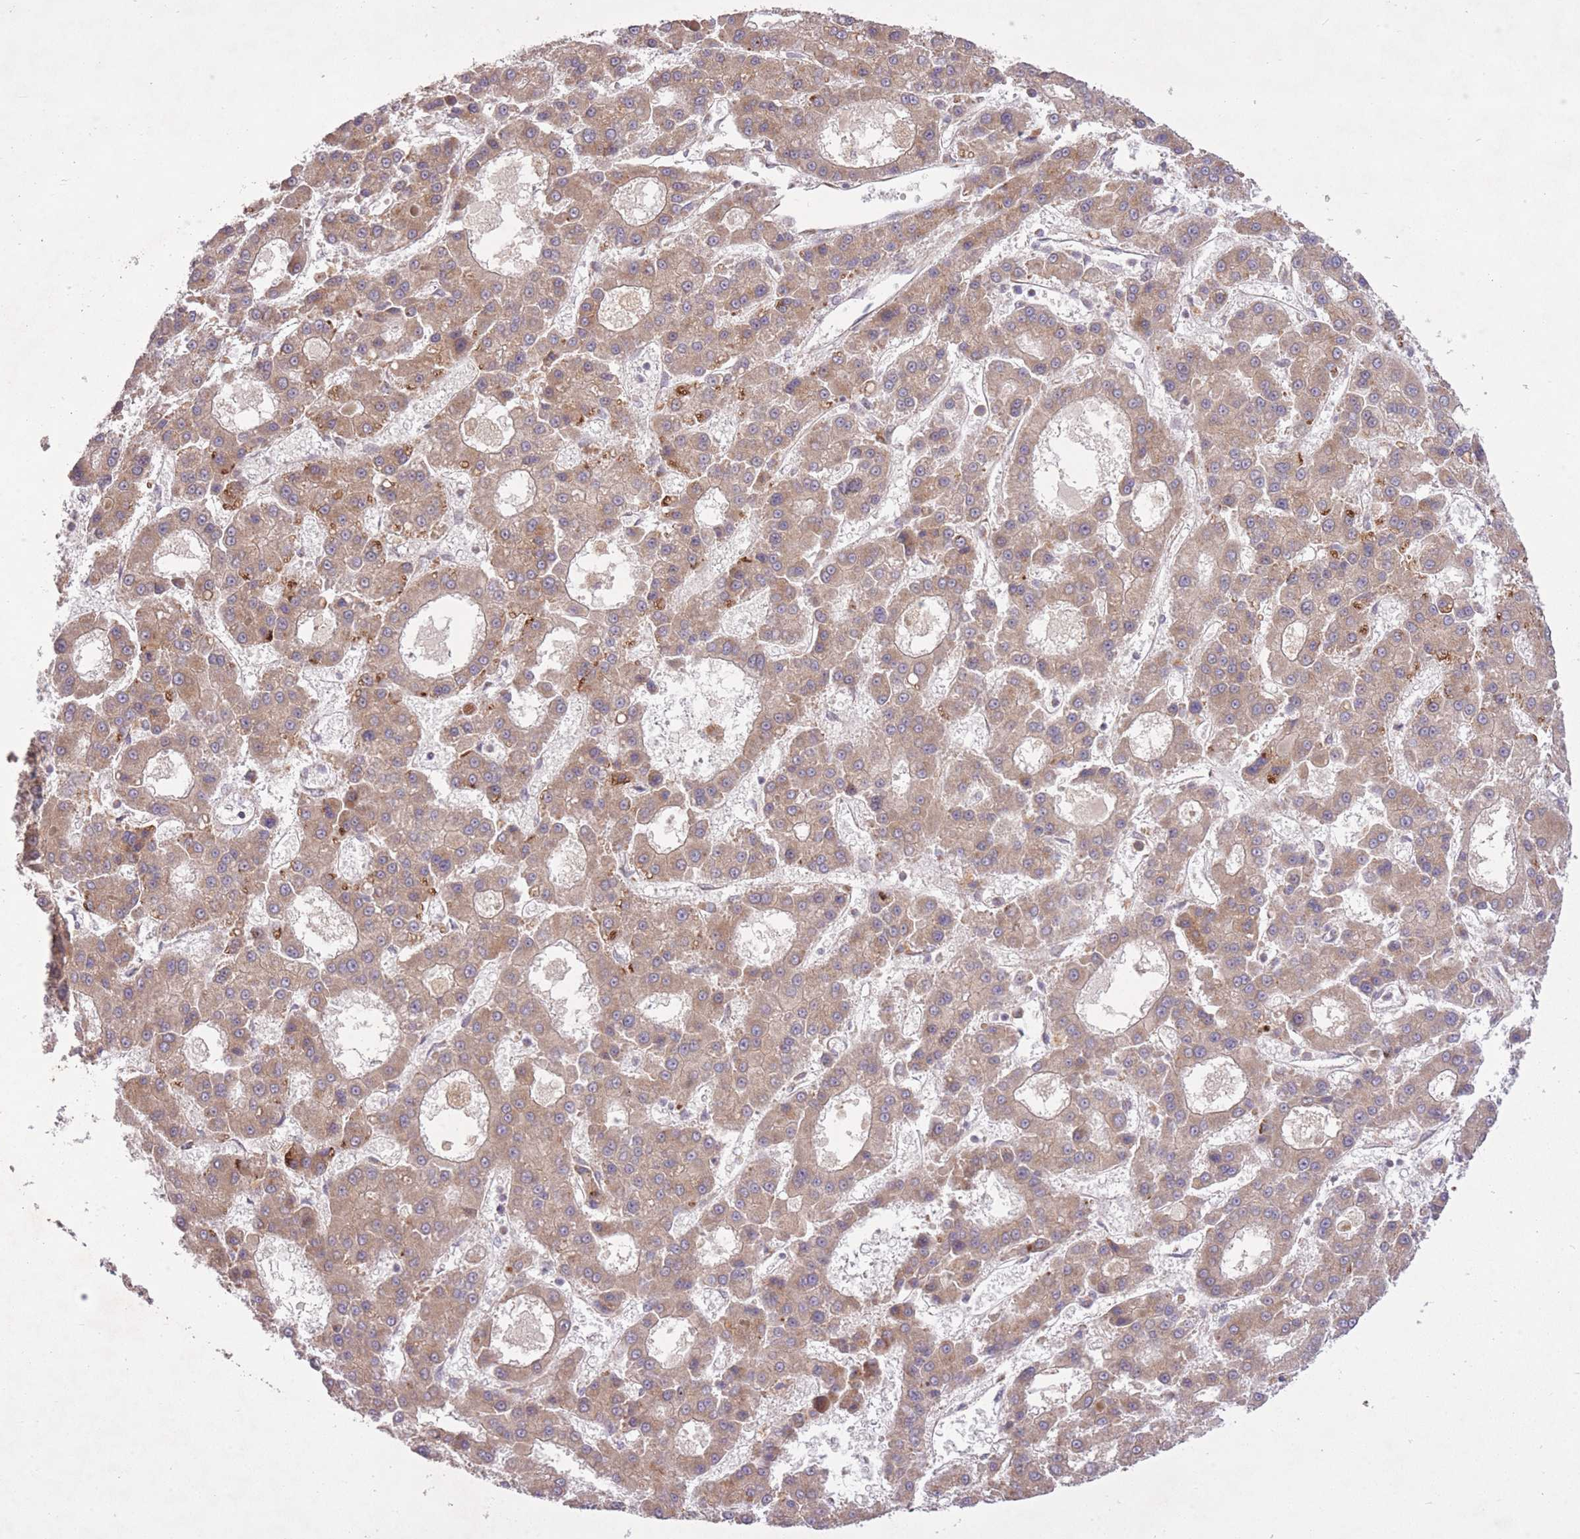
{"staining": {"intensity": "moderate", "quantity": ">75%", "location": "cytoplasmic/membranous"}, "tissue": "liver cancer", "cell_type": "Tumor cells", "image_type": "cancer", "snomed": [{"axis": "morphology", "description": "Carcinoma, Hepatocellular, NOS"}, {"axis": "topography", "description": "Liver"}], "caption": "Protein positivity by immunohistochemistry displays moderate cytoplasmic/membranous staining in about >75% of tumor cells in liver cancer.", "gene": "ZNF391", "patient": {"sex": "male", "age": 70}}